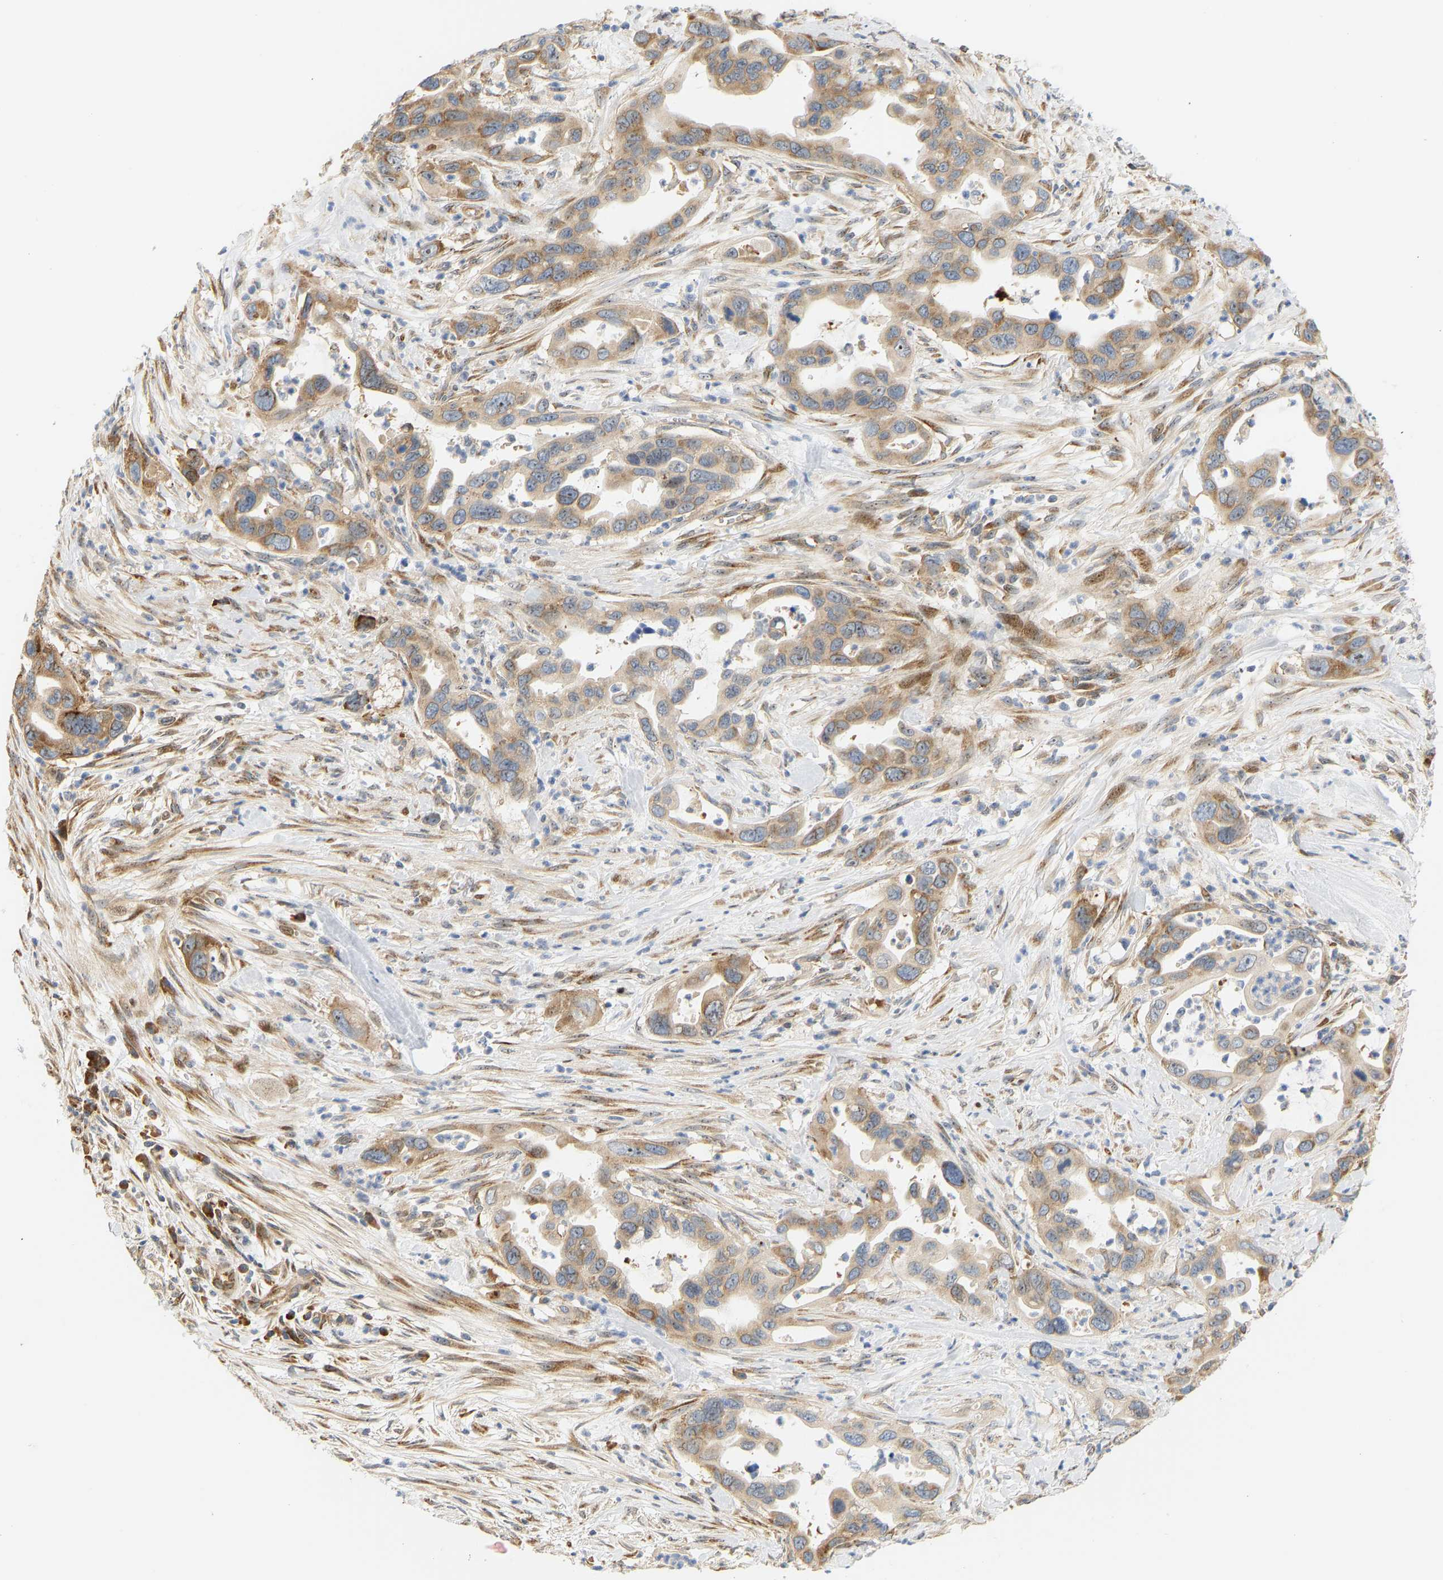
{"staining": {"intensity": "moderate", "quantity": ">75%", "location": "cytoplasmic/membranous"}, "tissue": "pancreatic cancer", "cell_type": "Tumor cells", "image_type": "cancer", "snomed": [{"axis": "morphology", "description": "Adenocarcinoma, NOS"}, {"axis": "topography", "description": "Pancreas"}], "caption": "Human pancreatic adenocarcinoma stained with a brown dye demonstrates moderate cytoplasmic/membranous positive expression in approximately >75% of tumor cells.", "gene": "RPS14", "patient": {"sex": "female", "age": 70}}